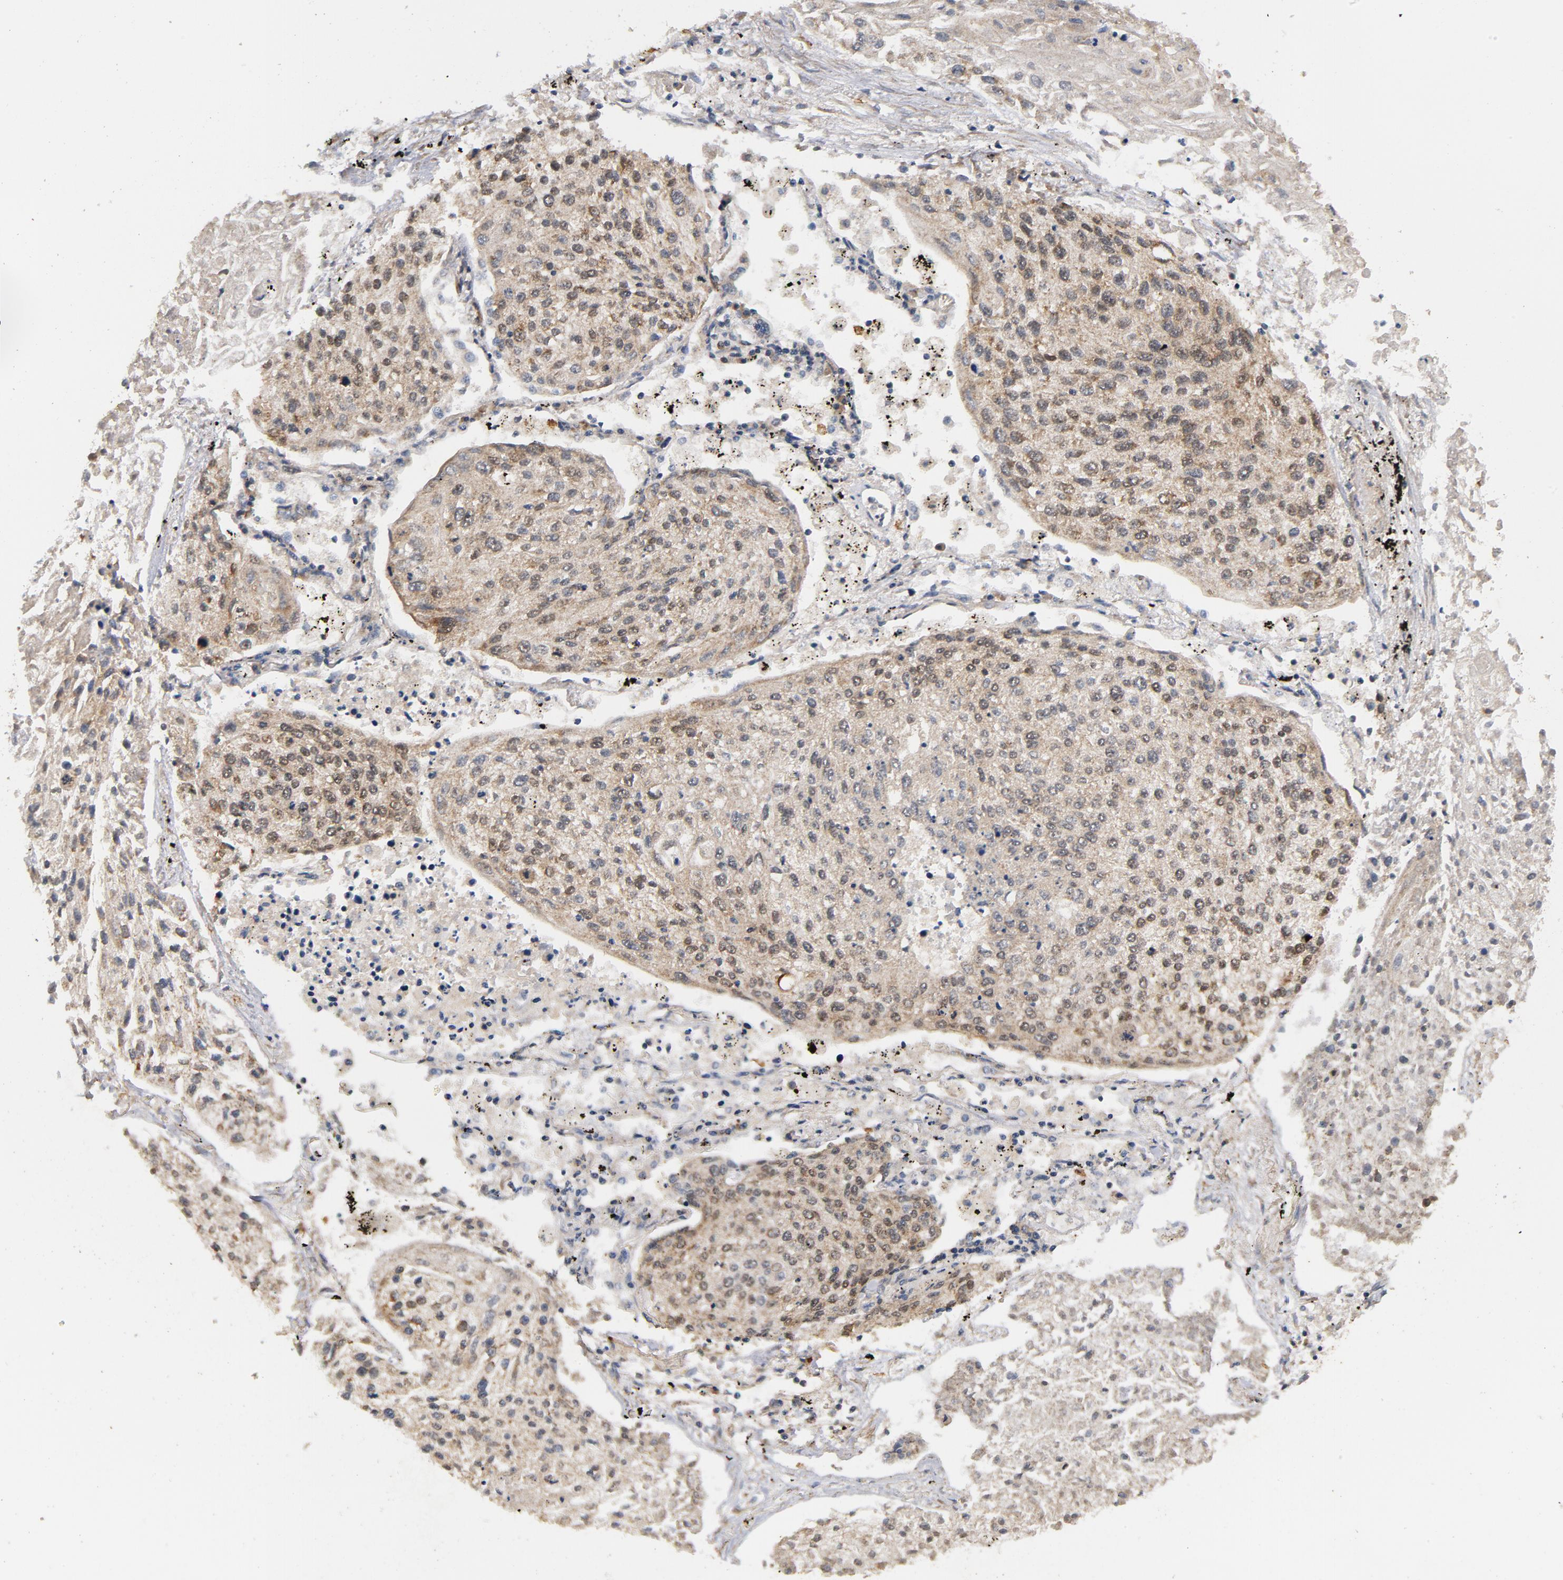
{"staining": {"intensity": "weak", "quantity": ">75%", "location": "cytoplasmic/membranous,nuclear"}, "tissue": "lung cancer", "cell_type": "Tumor cells", "image_type": "cancer", "snomed": [{"axis": "morphology", "description": "Squamous cell carcinoma, NOS"}, {"axis": "topography", "description": "Lung"}], "caption": "High-magnification brightfield microscopy of lung squamous cell carcinoma stained with DAB (brown) and counterstained with hematoxylin (blue). tumor cells exhibit weak cytoplasmic/membranous and nuclear expression is present in approximately>75% of cells. (DAB (3,3'-diaminobenzidine) = brown stain, brightfield microscopy at high magnification).", "gene": "DDX6", "patient": {"sex": "female", "age": 47}}